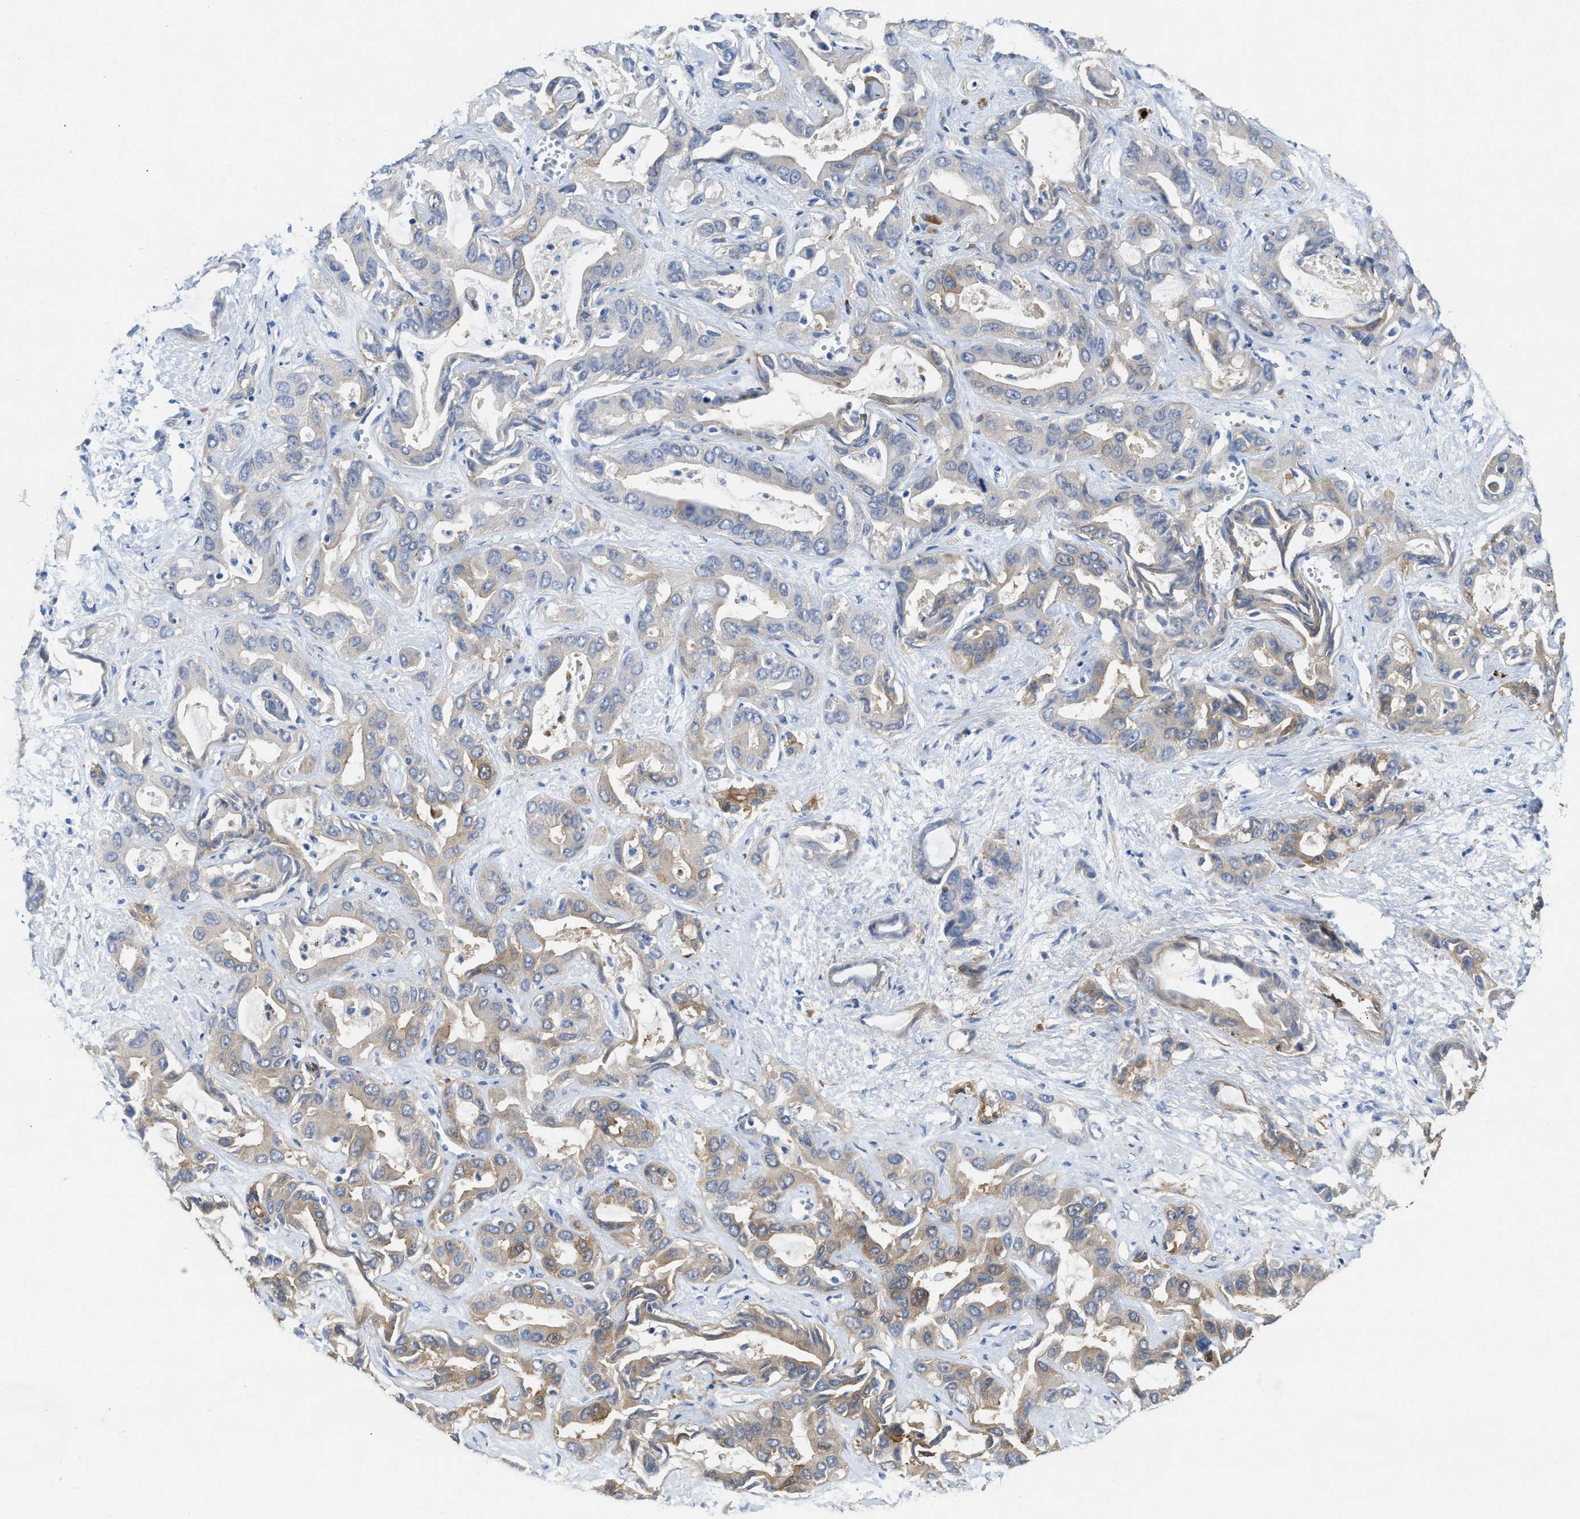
{"staining": {"intensity": "moderate", "quantity": "<25%", "location": "cytoplasmic/membranous"}, "tissue": "liver cancer", "cell_type": "Tumor cells", "image_type": "cancer", "snomed": [{"axis": "morphology", "description": "Cholangiocarcinoma"}, {"axis": "topography", "description": "Liver"}], "caption": "Immunohistochemistry (IHC) of liver cancer (cholangiocarcinoma) exhibits low levels of moderate cytoplasmic/membranous positivity in approximately <25% of tumor cells. Using DAB (3,3'-diaminobenzidine) (brown) and hematoxylin (blue) stains, captured at high magnification using brightfield microscopy.", "gene": "ASS1", "patient": {"sex": "female", "age": 52}}